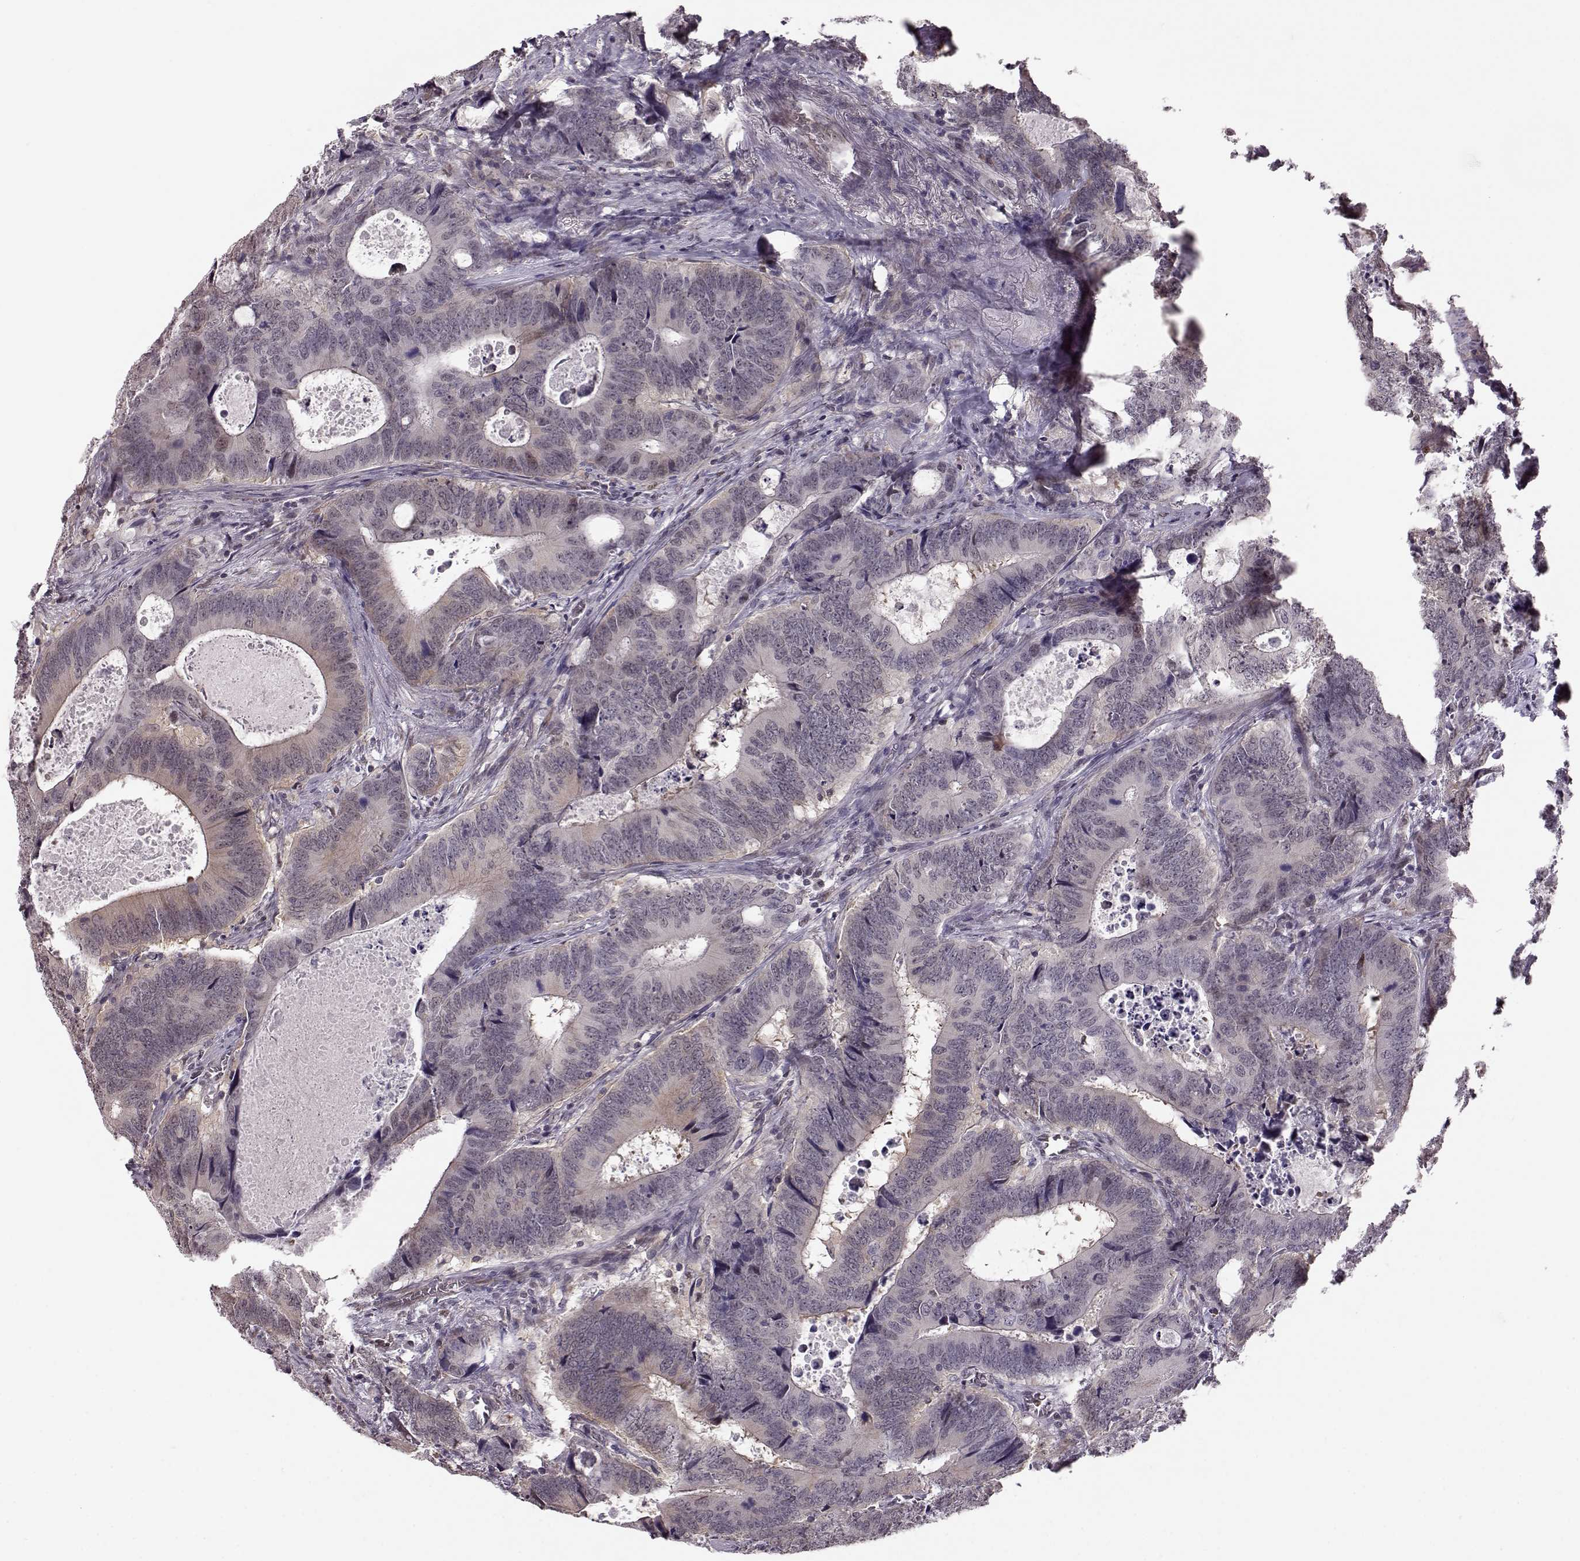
{"staining": {"intensity": "moderate", "quantity": "25%-75%", "location": "cytoplasmic/membranous,nuclear"}, "tissue": "colorectal cancer", "cell_type": "Tumor cells", "image_type": "cancer", "snomed": [{"axis": "morphology", "description": "Adenocarcinoma, NOS"}, {"axis": "topography", "description": "Colon"}], "caption": "Immunohistochemistry (IHC) of colorectal adenocarcinoma displays medium levels of moderate cytoplasmic/membranous and nuclear positivity in approximately 25%-75% of tumor cells.", "gene": "KLF6", "patient": {"sex": "female", "age": 82}}